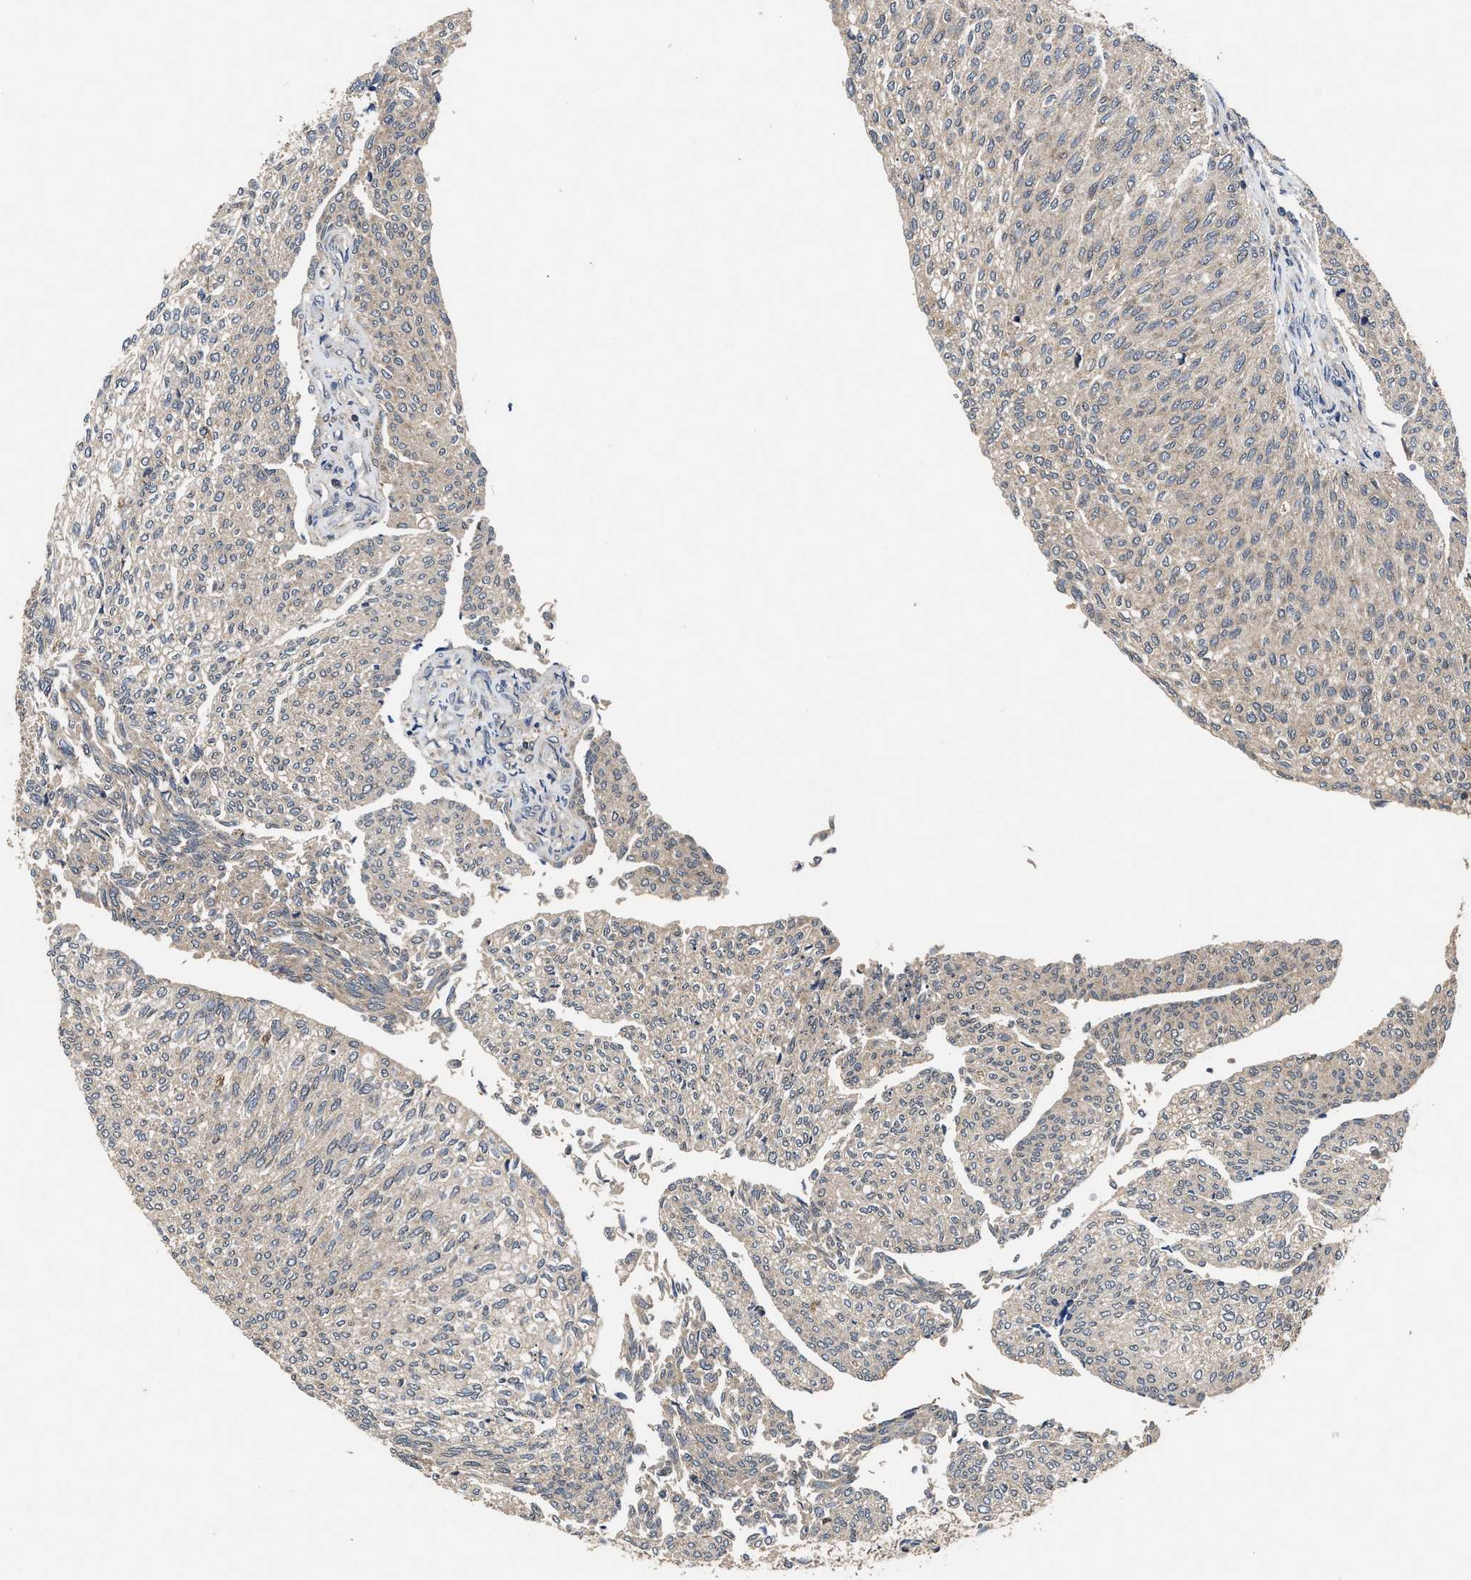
{"staining": {"intensity": "weak", "quantity": "25%-75%", "location": "cytoplasmic/membranous"}, "tissue": "urothelial cancer", "cell_type": "Tumor cells", "image_type": "cancer", "snomed": [{"axis": "morphology", "description": "Urothelial carcinoma, Low grade"}, {"axis": "topography", "description": "Urinary bladder"}], "caption": "Immunohistochemical staining of human urothelial cancer reveals low levels of weak cytoplasmic/membranous staining in about 25%-75% of tumor cells.", "gene": "PDAP1", "patient": {"sex": "female", "age": 79}}